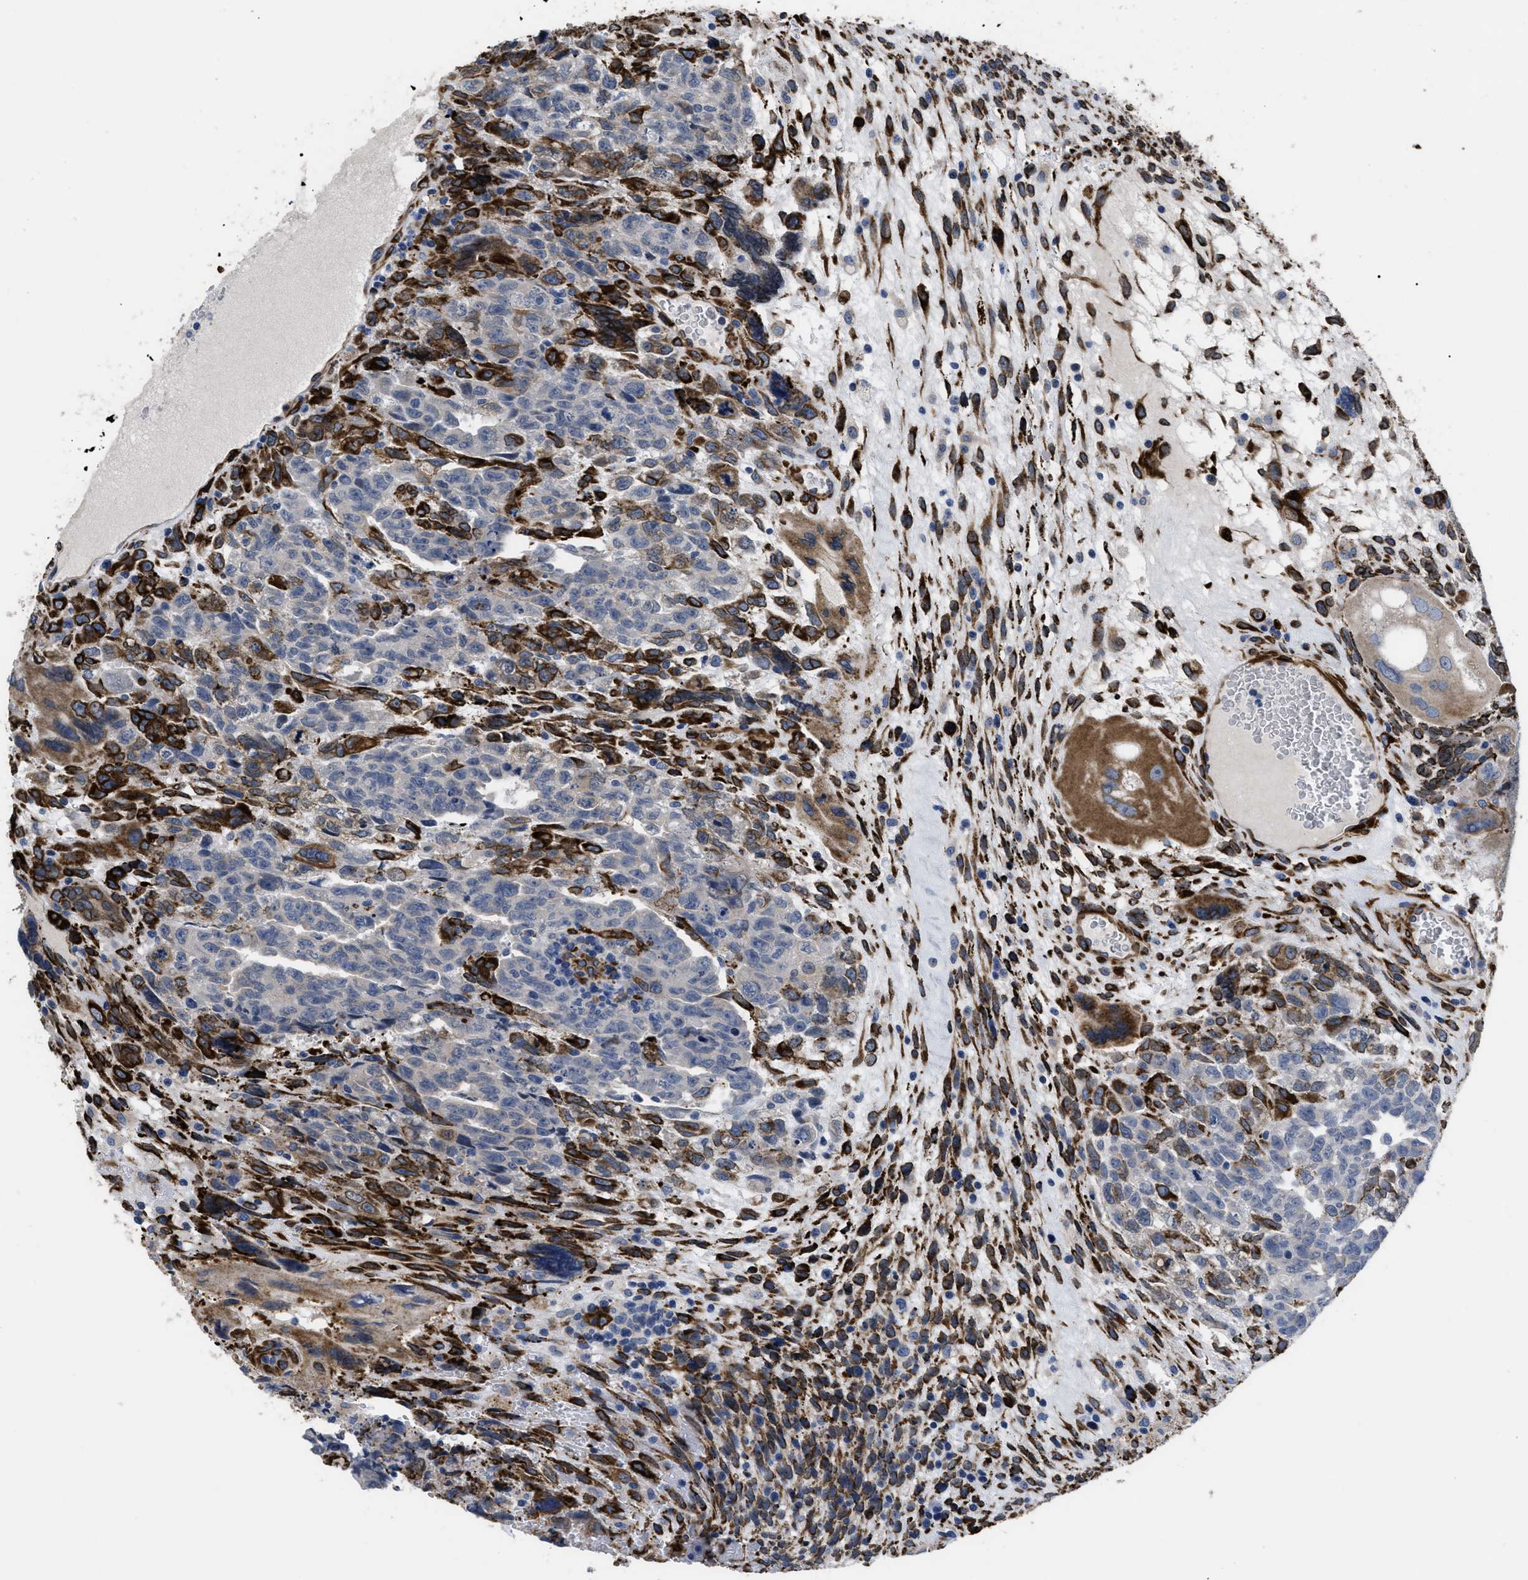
{"staining": {"intensity": "negative", "quantity": "none", "location": "none"}, "tissue": "testis cancer", "cell_type": "Tumor cells", "image_type": "cancer", "snomed": [{"axis": "morphology", "description": "Carcinoma, Embryonal, NOS"}, {"axis": "topography", "description": "Testis"}], "caption": "Immunohistochemical staining of human embryonal carcinoma (testis) exhibits no significant expression in tumor cells. (DAB (3,3'-diaminobenzidine) immunohistochemistry with hematoxylin counter stain).", "gene": "SQLE", "patient": {"sex": "male", "age": 28}}